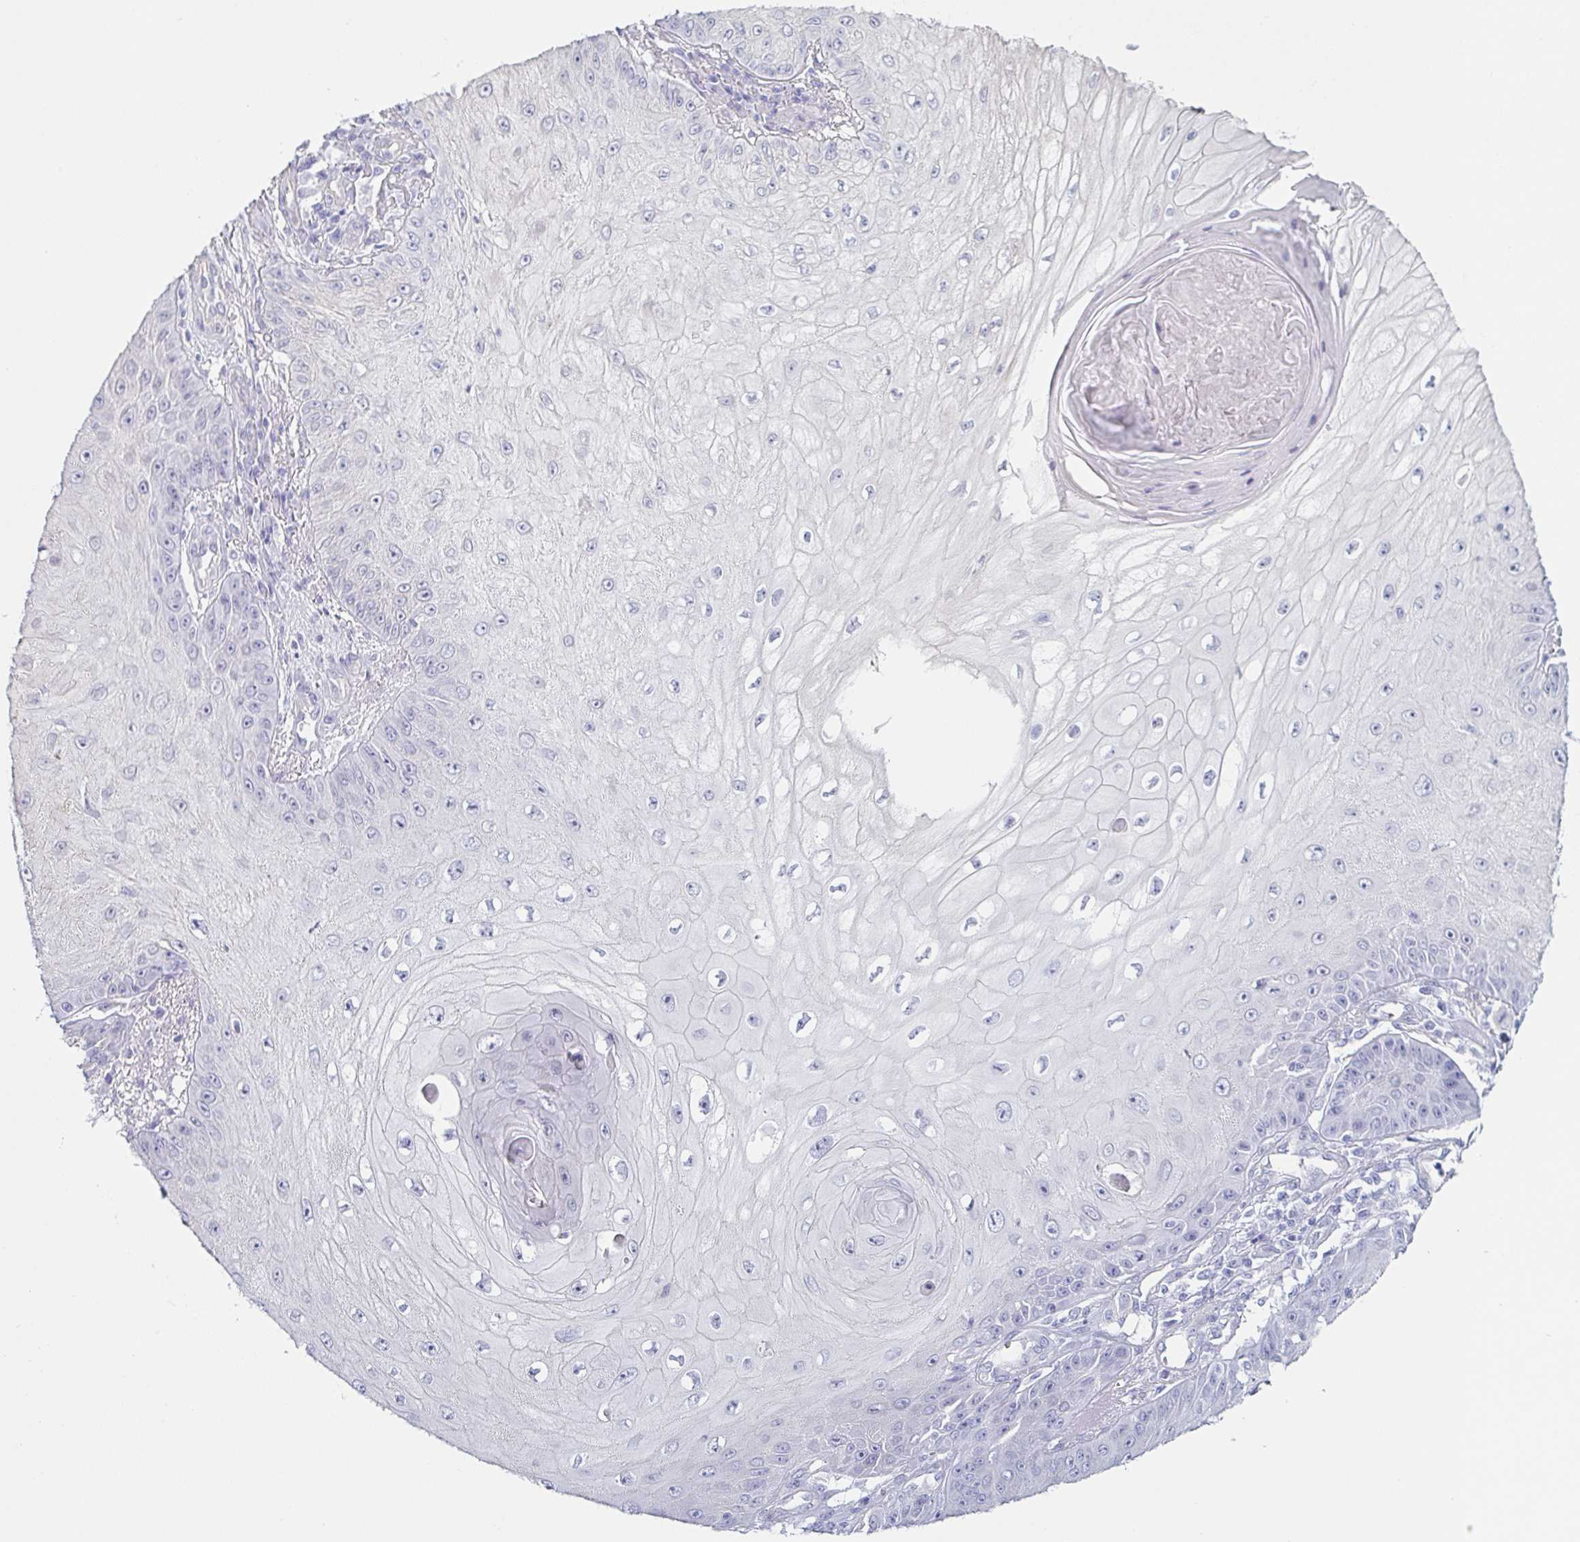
{"staining": {"intensity": "negative", "quantity": "none", "location": "none"}, "tissue": "skin cancer", "cell_type": "Tumor cells", "image_type": "cancer", "snomed": [{"axis": "morphology", "description": "Squamous cell carcinoma, NOS"}, {"axis": "topography", "description": "Skin"}], "caption": "Skin squamous cell carcinoma stained for a protein using immunohistochemistry (IHC) exhibits no expression tumor cells.", "gene": "PRR4", "patient": {"sex": "male", "age": 70}}